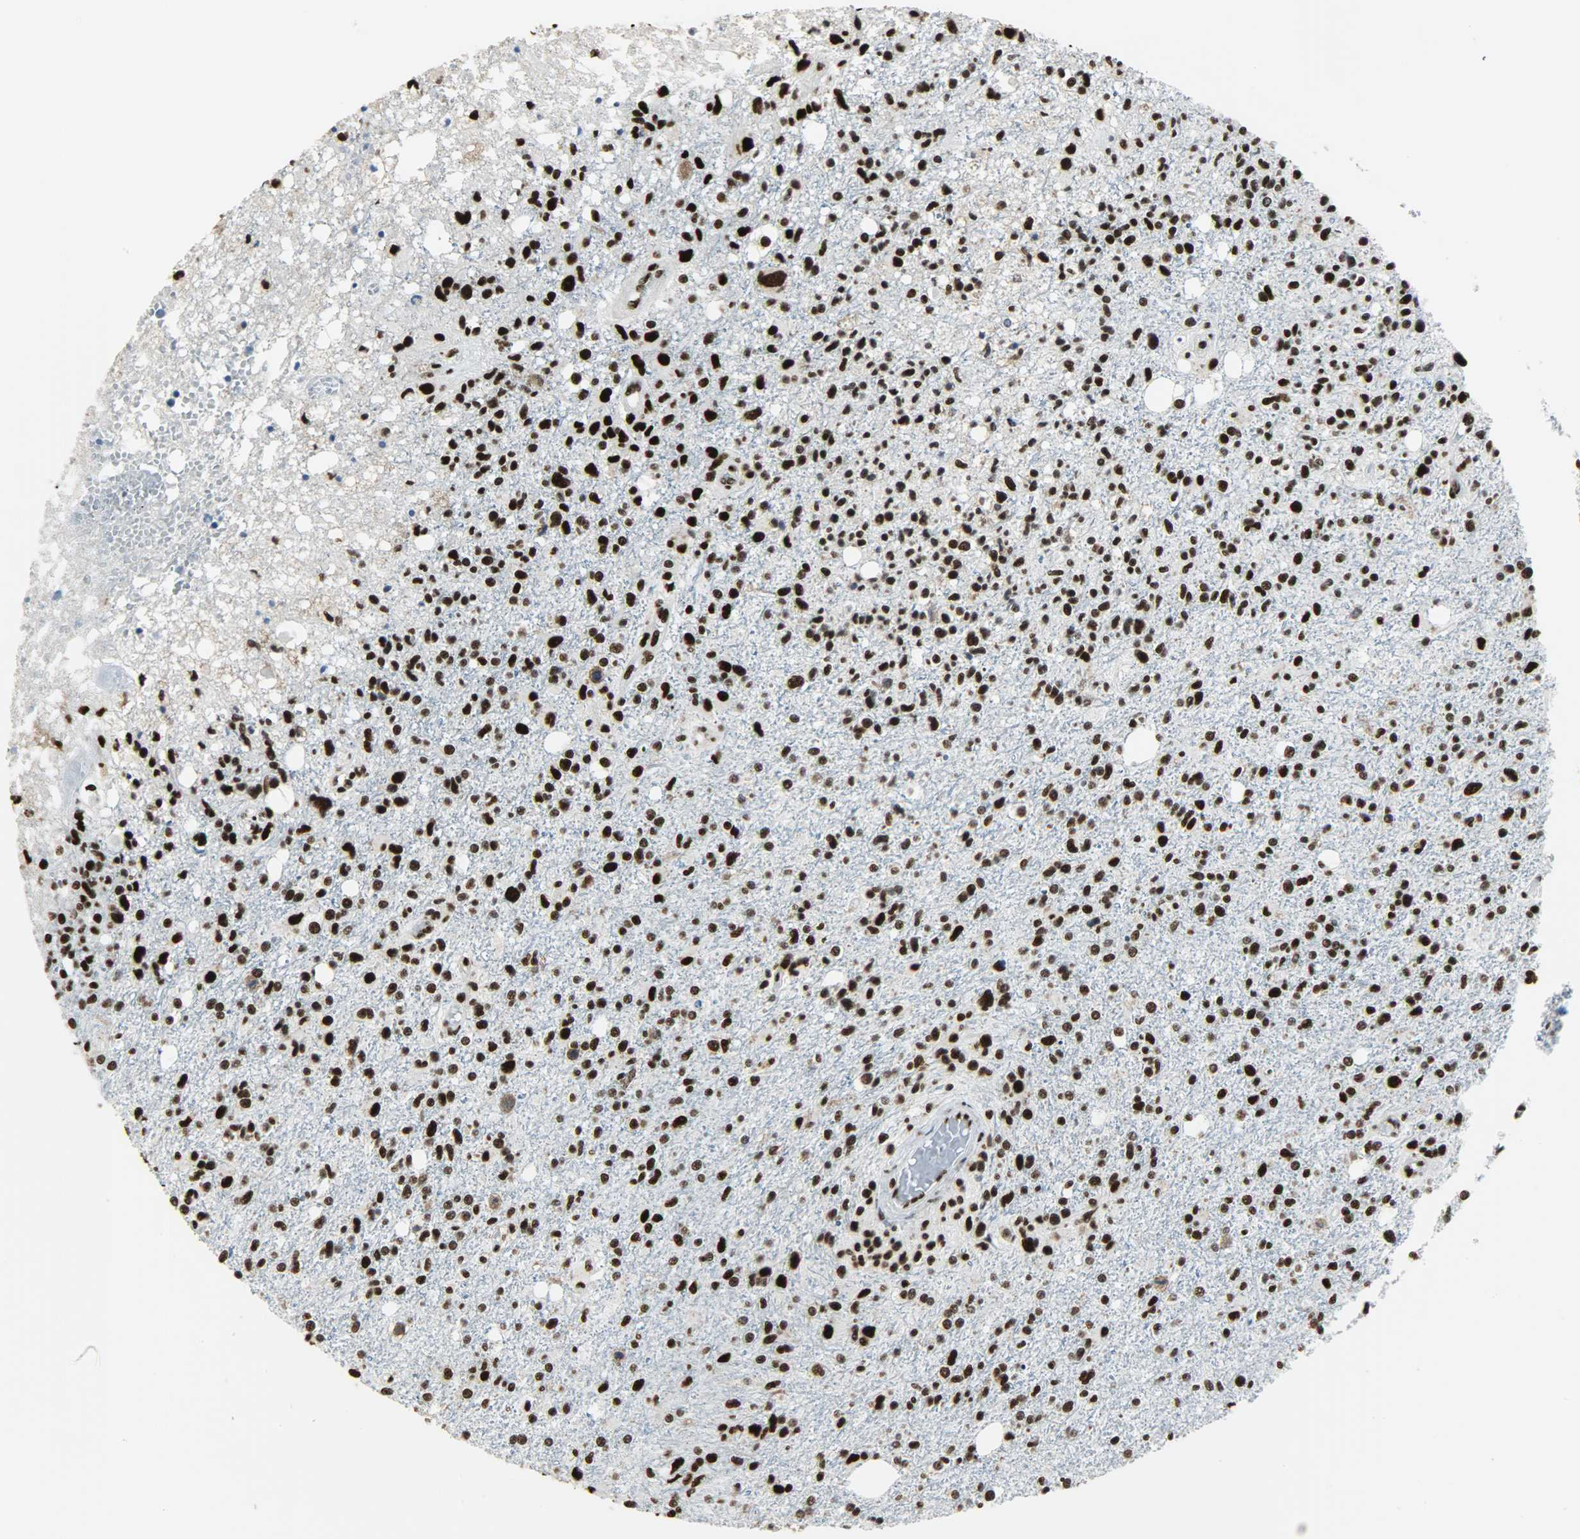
{"staining": {"intensity": "strong", "quantity": ">75%", "location": "nuclear"}, "tissue": "glioma", "cell_type": "Tumor cells", "image_type": "cancer", "snomed": [{"axis": "morphology", "description": "Glioma, malignant, High grade"}, {"axis": "topography", "description": "Cerebral cortex"}], "caption": "Immunohistochemistry (IHC) micrograph of neoplastic tissue: human high-grade glioma (malignant) stained using immunohistochemistry exhibits high levels of strong protein expression localized specifically in the nuclear of tumor cells, appearing as a nuclear brown color.", "gene": "SSB", "patient": {"sex": "male", "age": 76}}